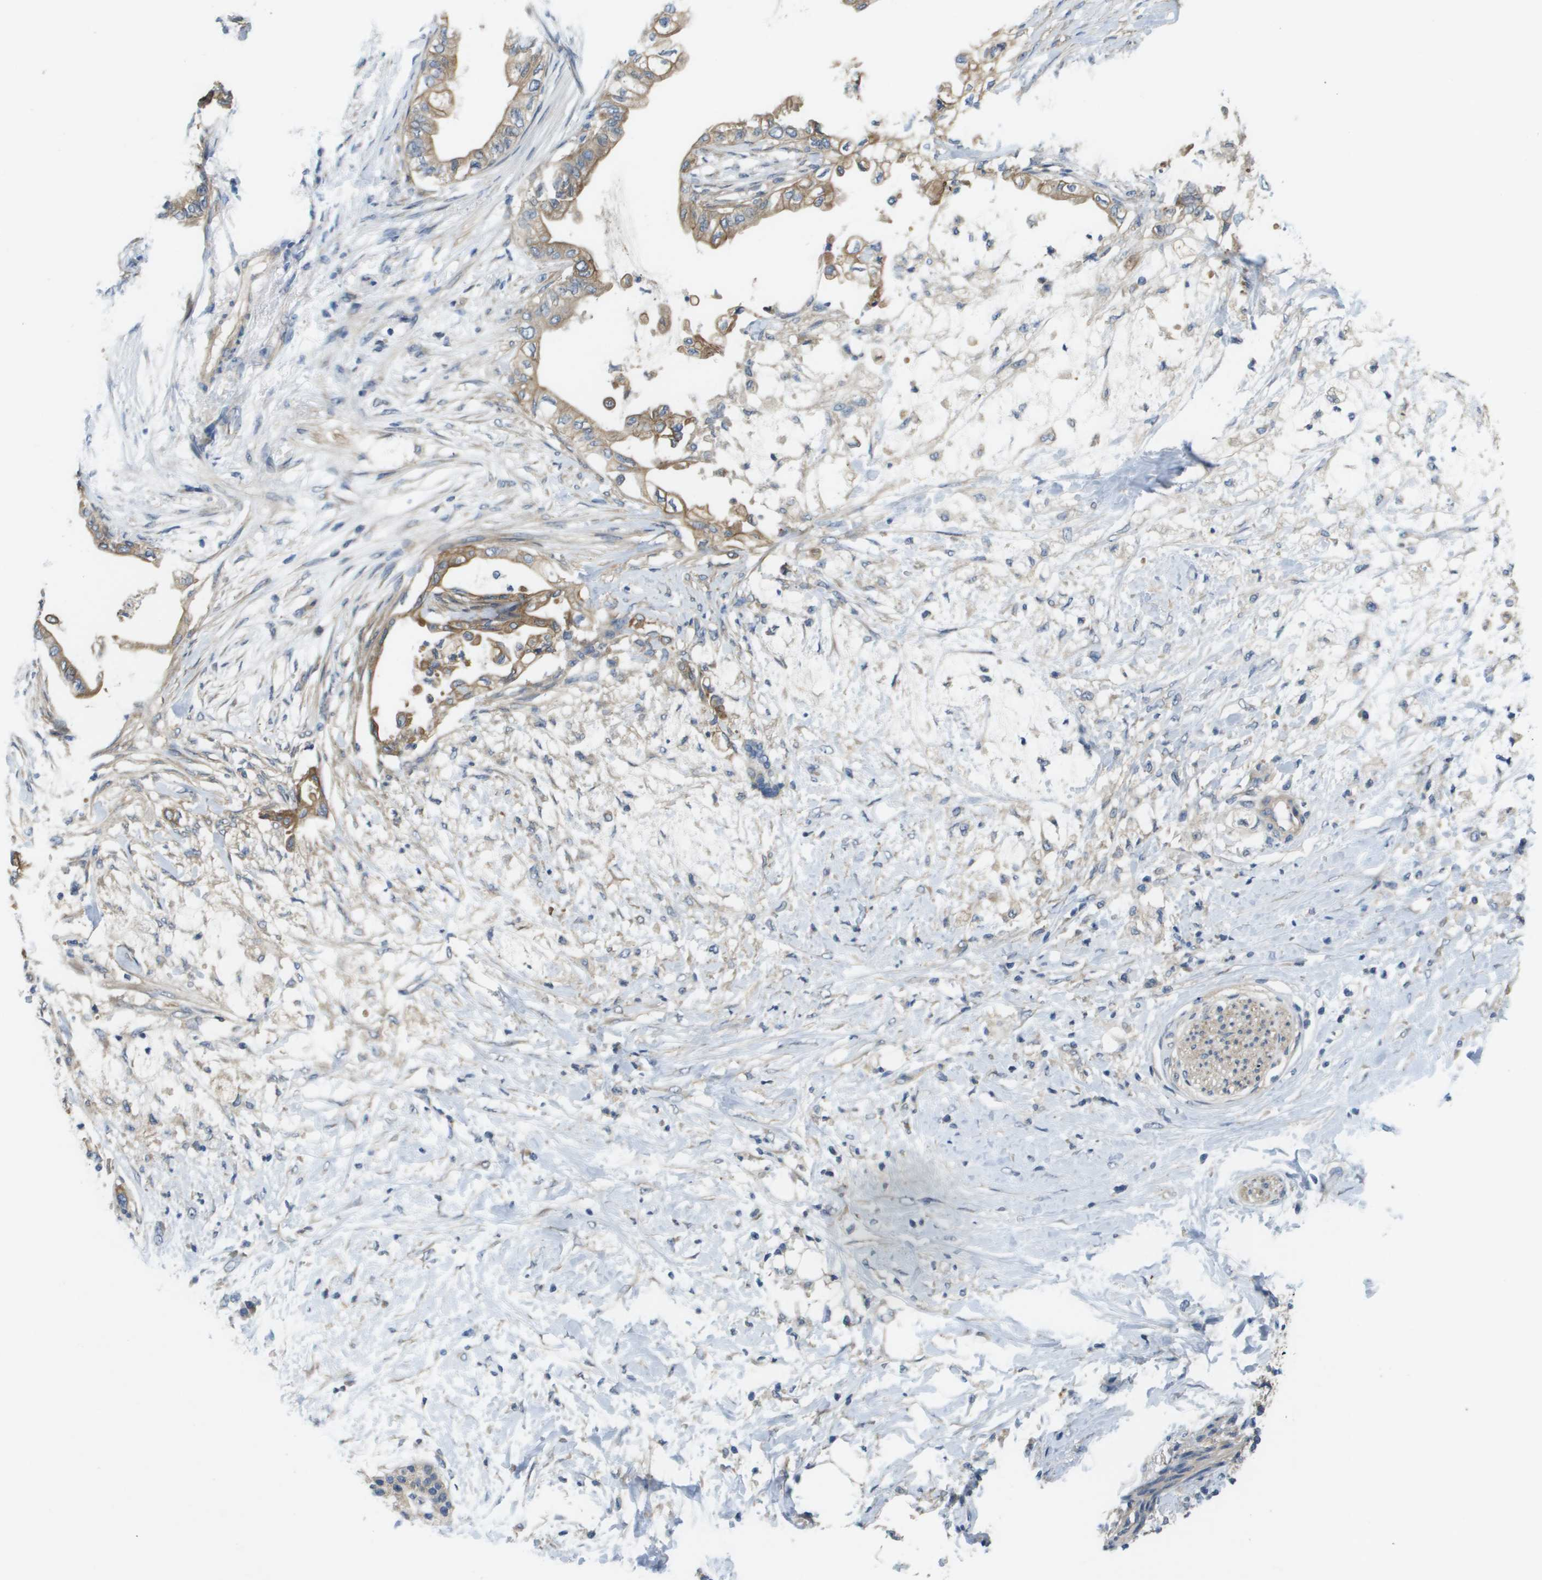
{"staining": {"intensity": "moderate", "quantity": "25%-75%", "location": "cytoplasmic/membranous"}, "tissue": "pancreatic cancer", "cell_type": "Tumor cells", "image_type": "cancer", "snomed": [{"axis": "morphology", "description": "Normal tissue, NOS"}, {"axis": "morphology", "description": "Adenocarcinoma, NOS"}, {"axis": "topography", "description": "Pancreas"}, {"axis": "topography", "description": "Duodenum"}], "caption": "Tumor cells show medium levels of moderate cytoplasmic/membranous positivity in approximately 25%-75% of cells in adenocarcinoma (pancreatic).", "gene": "KRT23", "patient": {"sex": "female", "age": 60}}